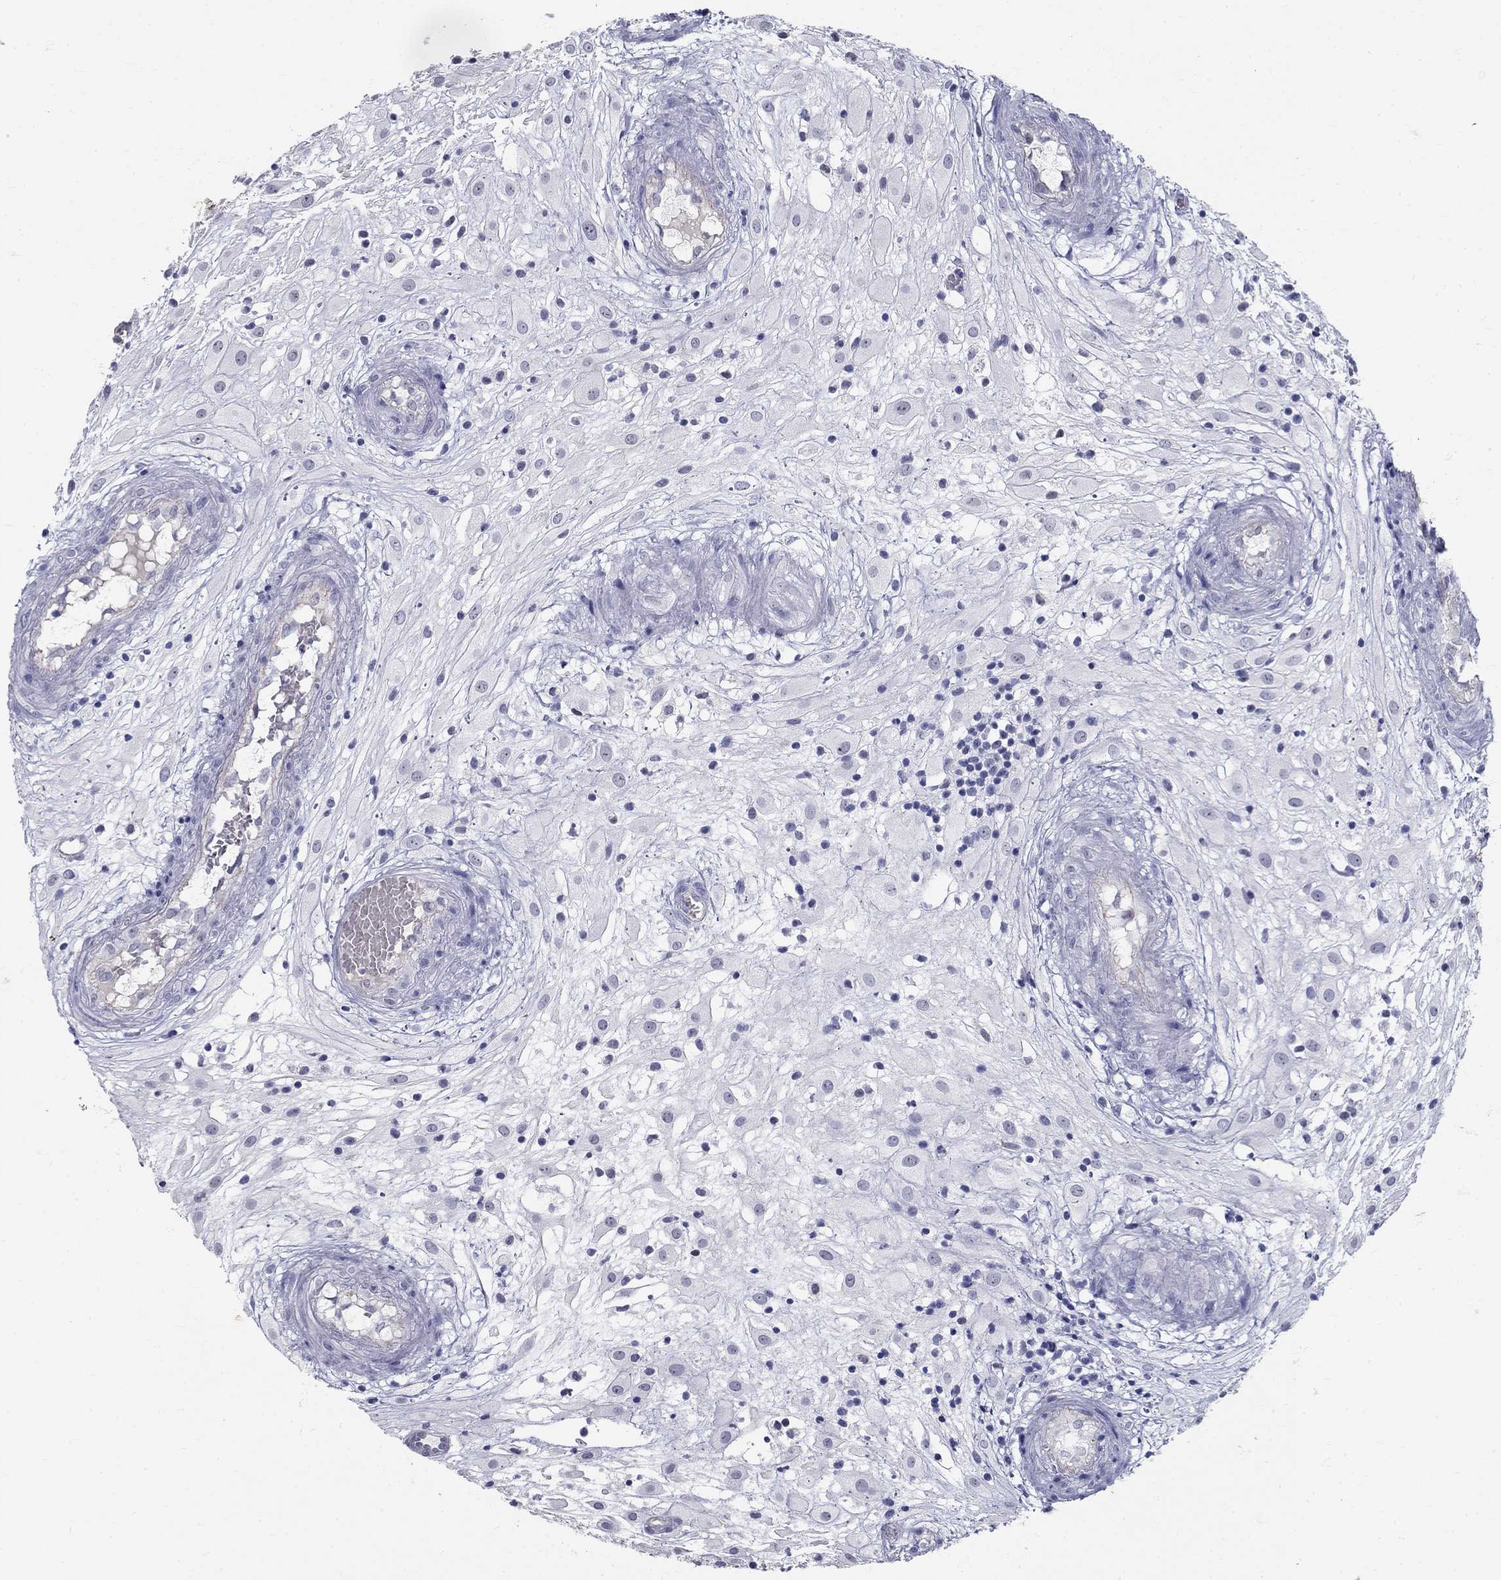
{"staining": {"intensity": "negative", "quantity": "none", "location": "none"}, "tissue": "placenta", "cell_type": "Decidual cells", "image_type": "normal", "snomed": [{"axis": "morphology", "description": "Normal tissue, NOS"}, {"axis": "topography", "description": "Placenta"}], "caption": "A high-resolution photomicrograph shows immunohistochemistry staining of benign placenta, which demonstrates no significant staining in decidual cells. (Immunohistochemistry (ihc), brightfield microscopy, high magnification).", "gene": "ENSG00000290147", "patient": {"sex": "female", "age": 24}}